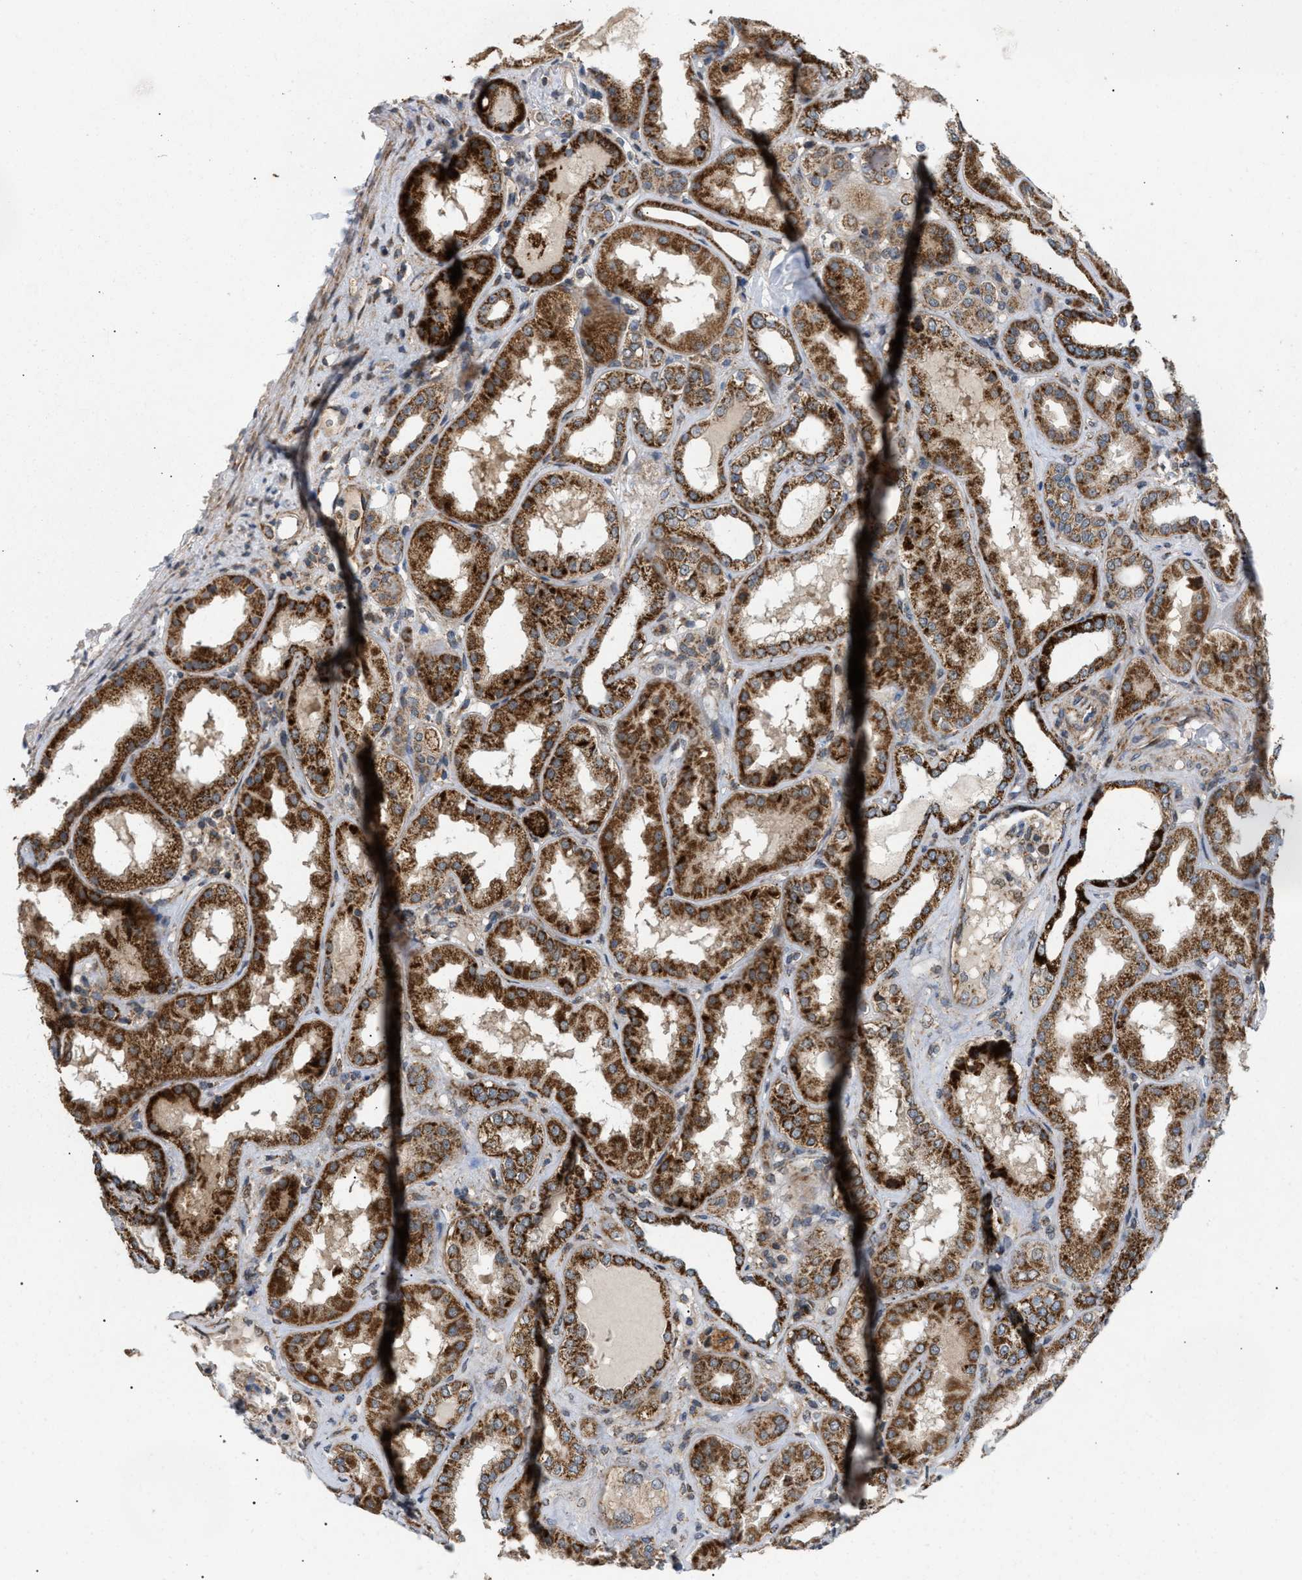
{"staining": {"intensity": "moderate", "quantity": "25%-75%", "location": "cytoplasmic/membranous"}, "tissue": "kidney", "cell_type": "Cells in glomeruli", "image_type": "normal", "snomed": [{"axis": "morphology", "description": "Normal tissue, NOS"}, {"axis": "topography", "description": "Kidney"}], "caption": "DAB (3,3'-diaminobenzidine) immunohistochemical staining of normal kidney exhibits moderate cytoplasmic/membranous protein positivity in about 25%-75% of cells in glomeruli.", "gene": "TACO1", "patient": {"sex": "female", "age": 56}}